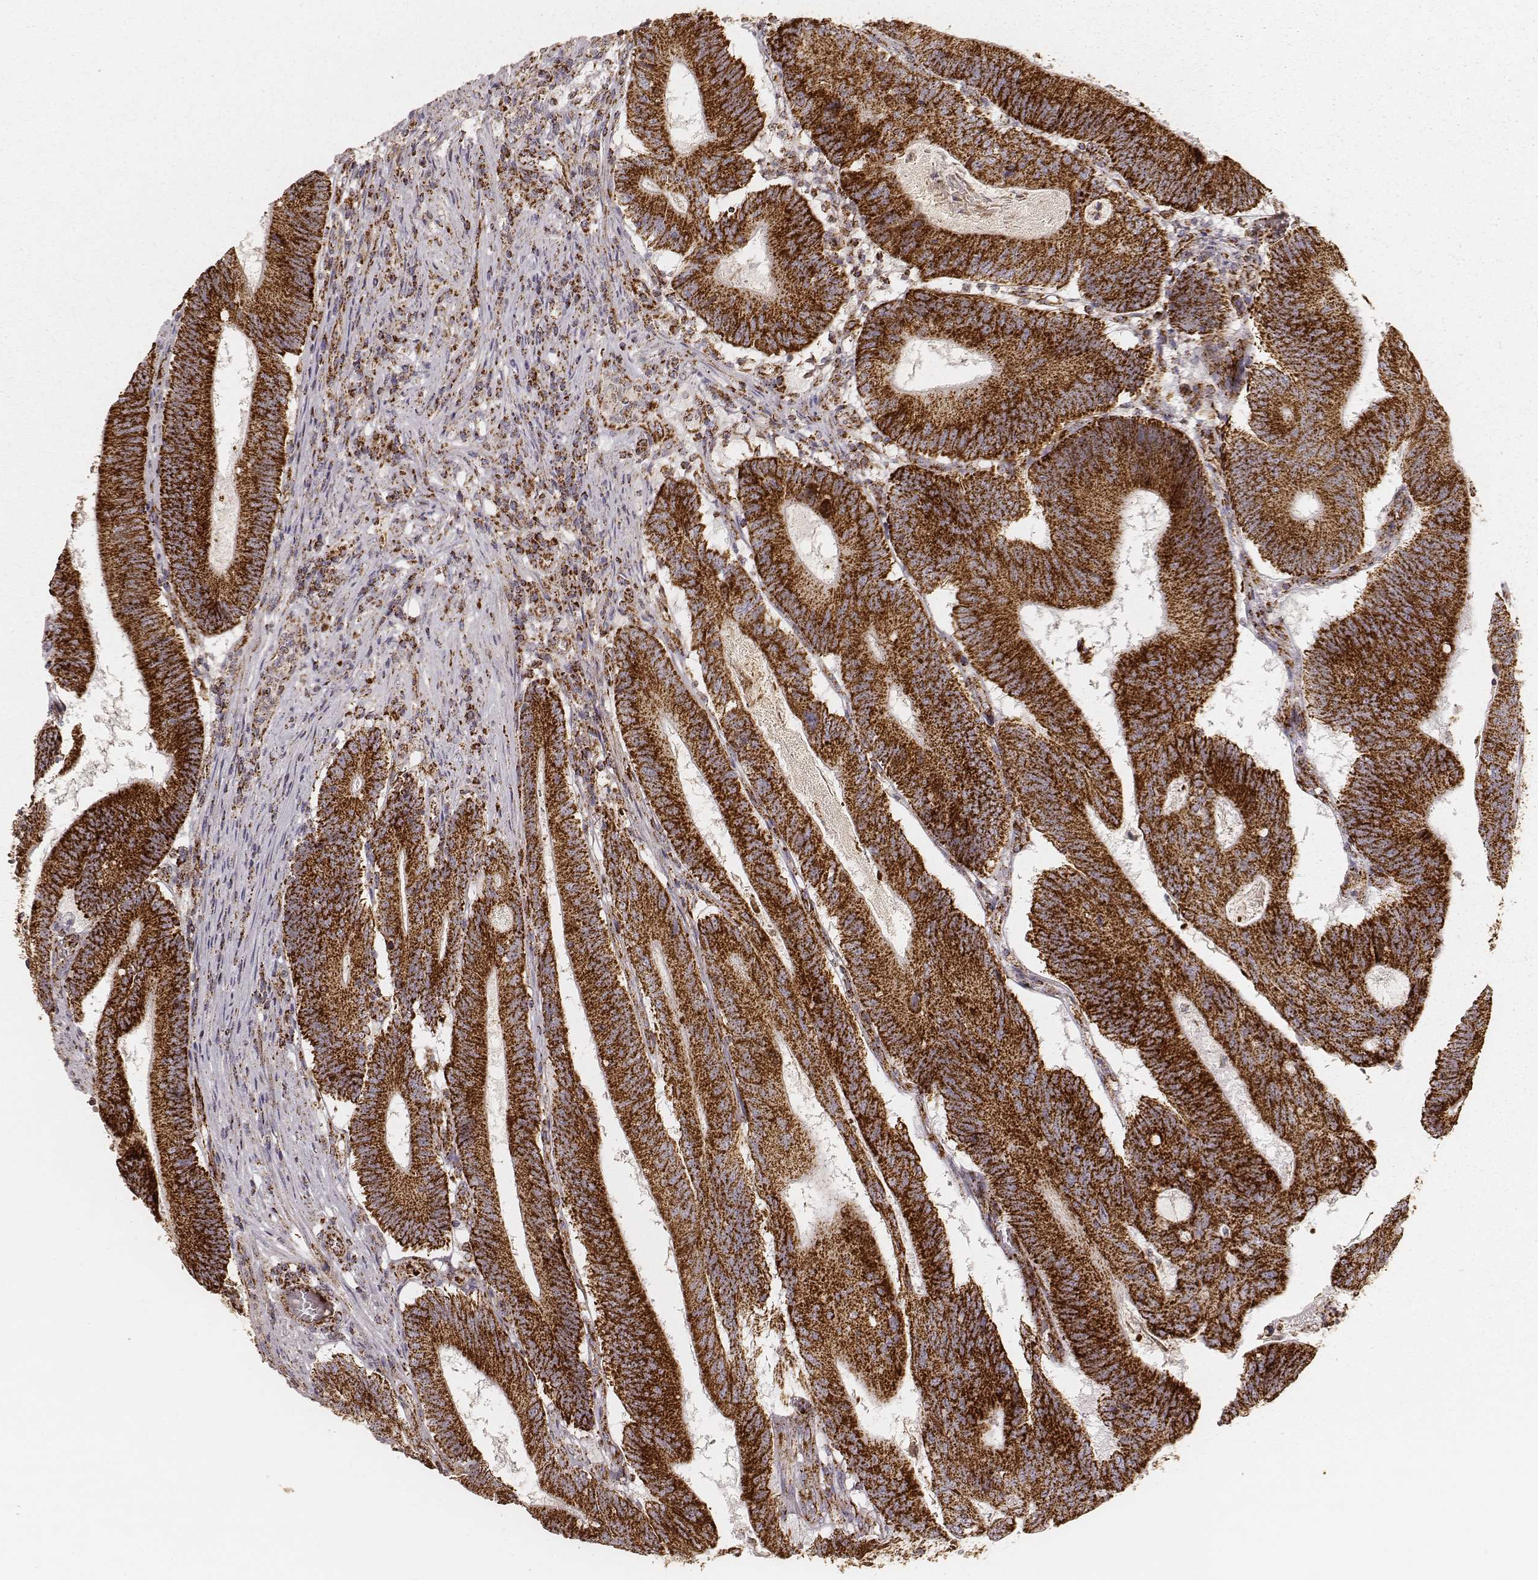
{"staining": {"intensity": "strong", "quantity": ">75%", "location": "cytoplasmic/membranous"}, "tissue": "colorectal cancer", "cell_type": "Tumor cells", "image_type": "cancer", "snomed": [{"axis": "morphology", "description": "Adenocarcinoma, NOS"}, {"axis": "topography", "description": "Colon"}], "caption": "The image displays immunohistochemical staining of colorectal cancer (adenocarcinoma). There is strong cytoplasmic/membranous positivity is identified in approximately >75% of tumor cells. (DAB (3,3'-diaminobenzidine) IHC with brightfield microscopy, high magnification).", "gene": "CS", "patient": {"sex": "female", "age": 70}}